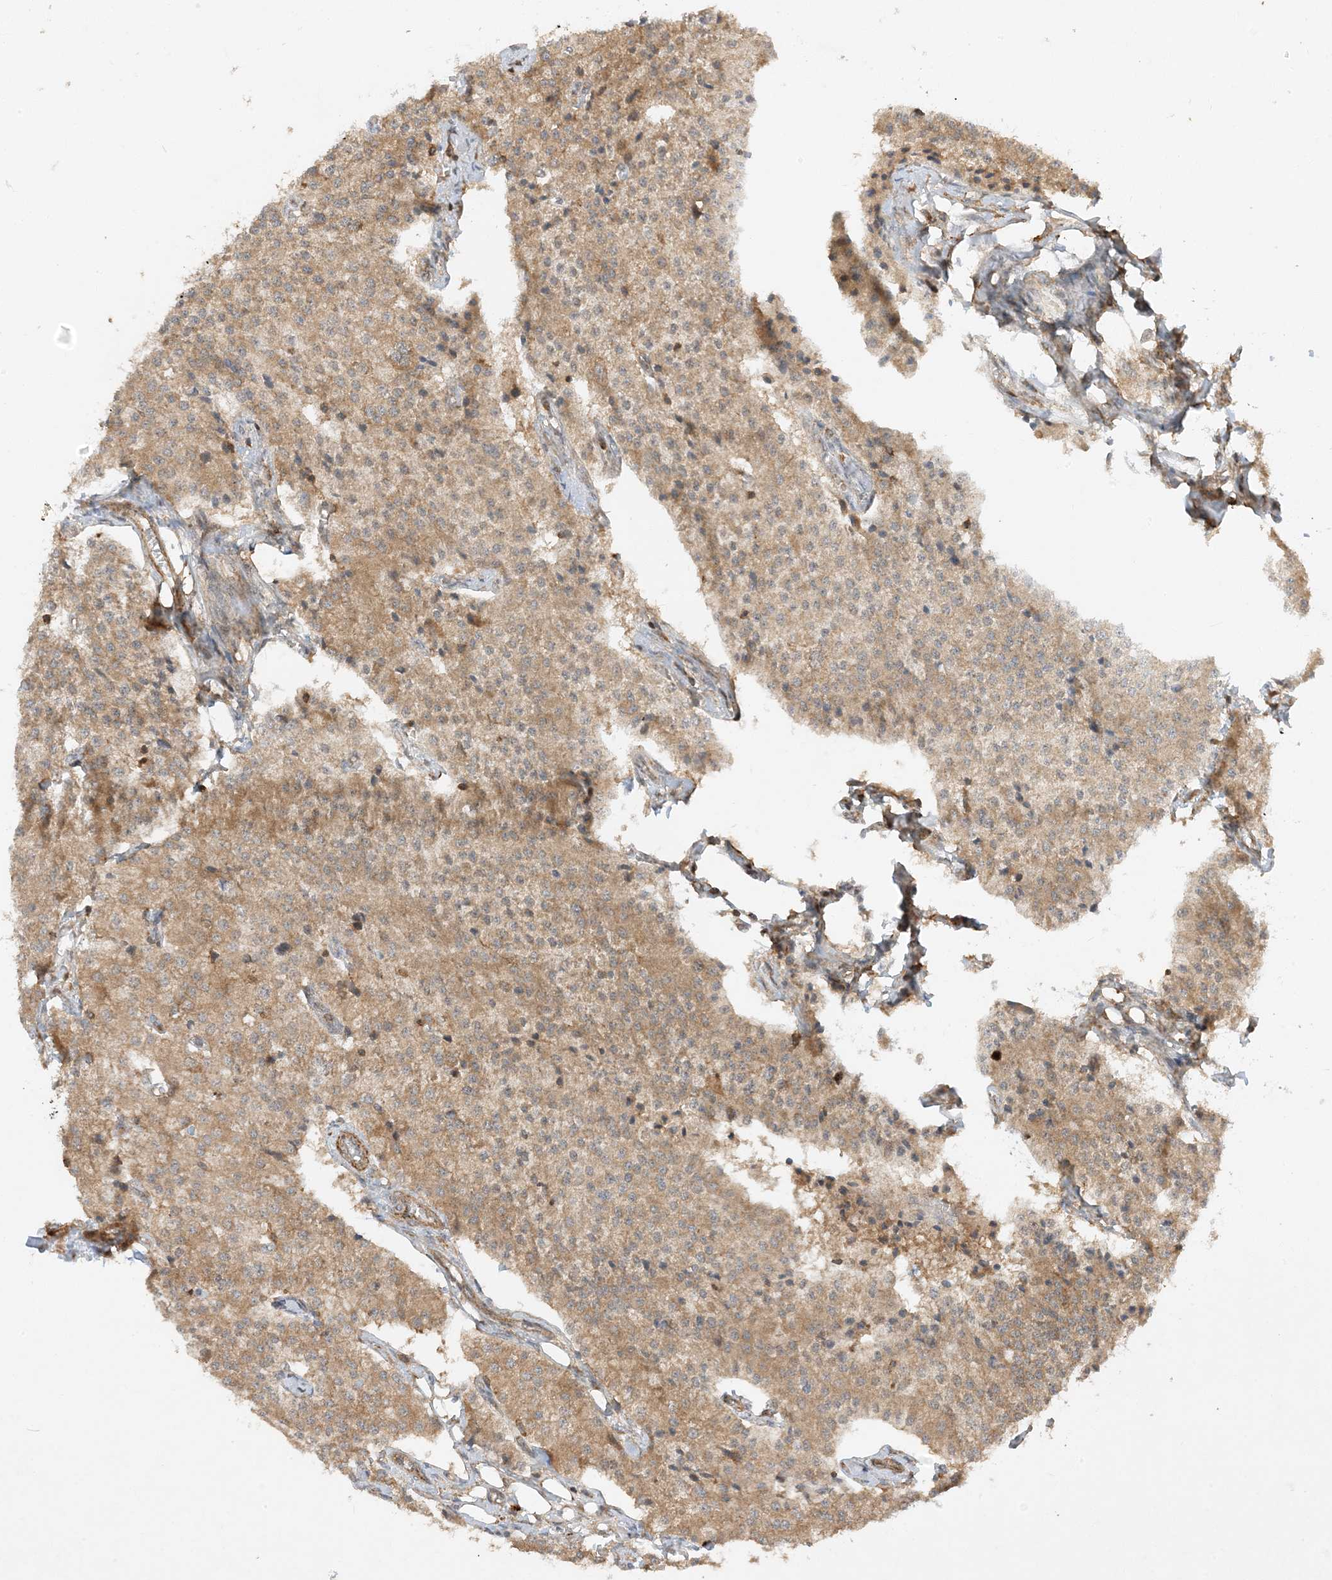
{"staining": {"intensity": "moderate", "quantity": ">75%", "location": "cytoplasmic/membranous"}, "tissue": "carcinoid", "cell_type": "Tumor cells", "image_type": "cancer", "snomed": [{"axis": "morphology", "description": "Carcinoid, malignant, NOS"}, {"axis": "topography", "description": "Colon"}], "caption": "A medium amount of moderate cytoplasmic/membranous expression is seen in approximately >75% of tumor cells in carcinoid tissue.", "gene": "XRN1", "patient": {"sex": "female", "age": 52}}